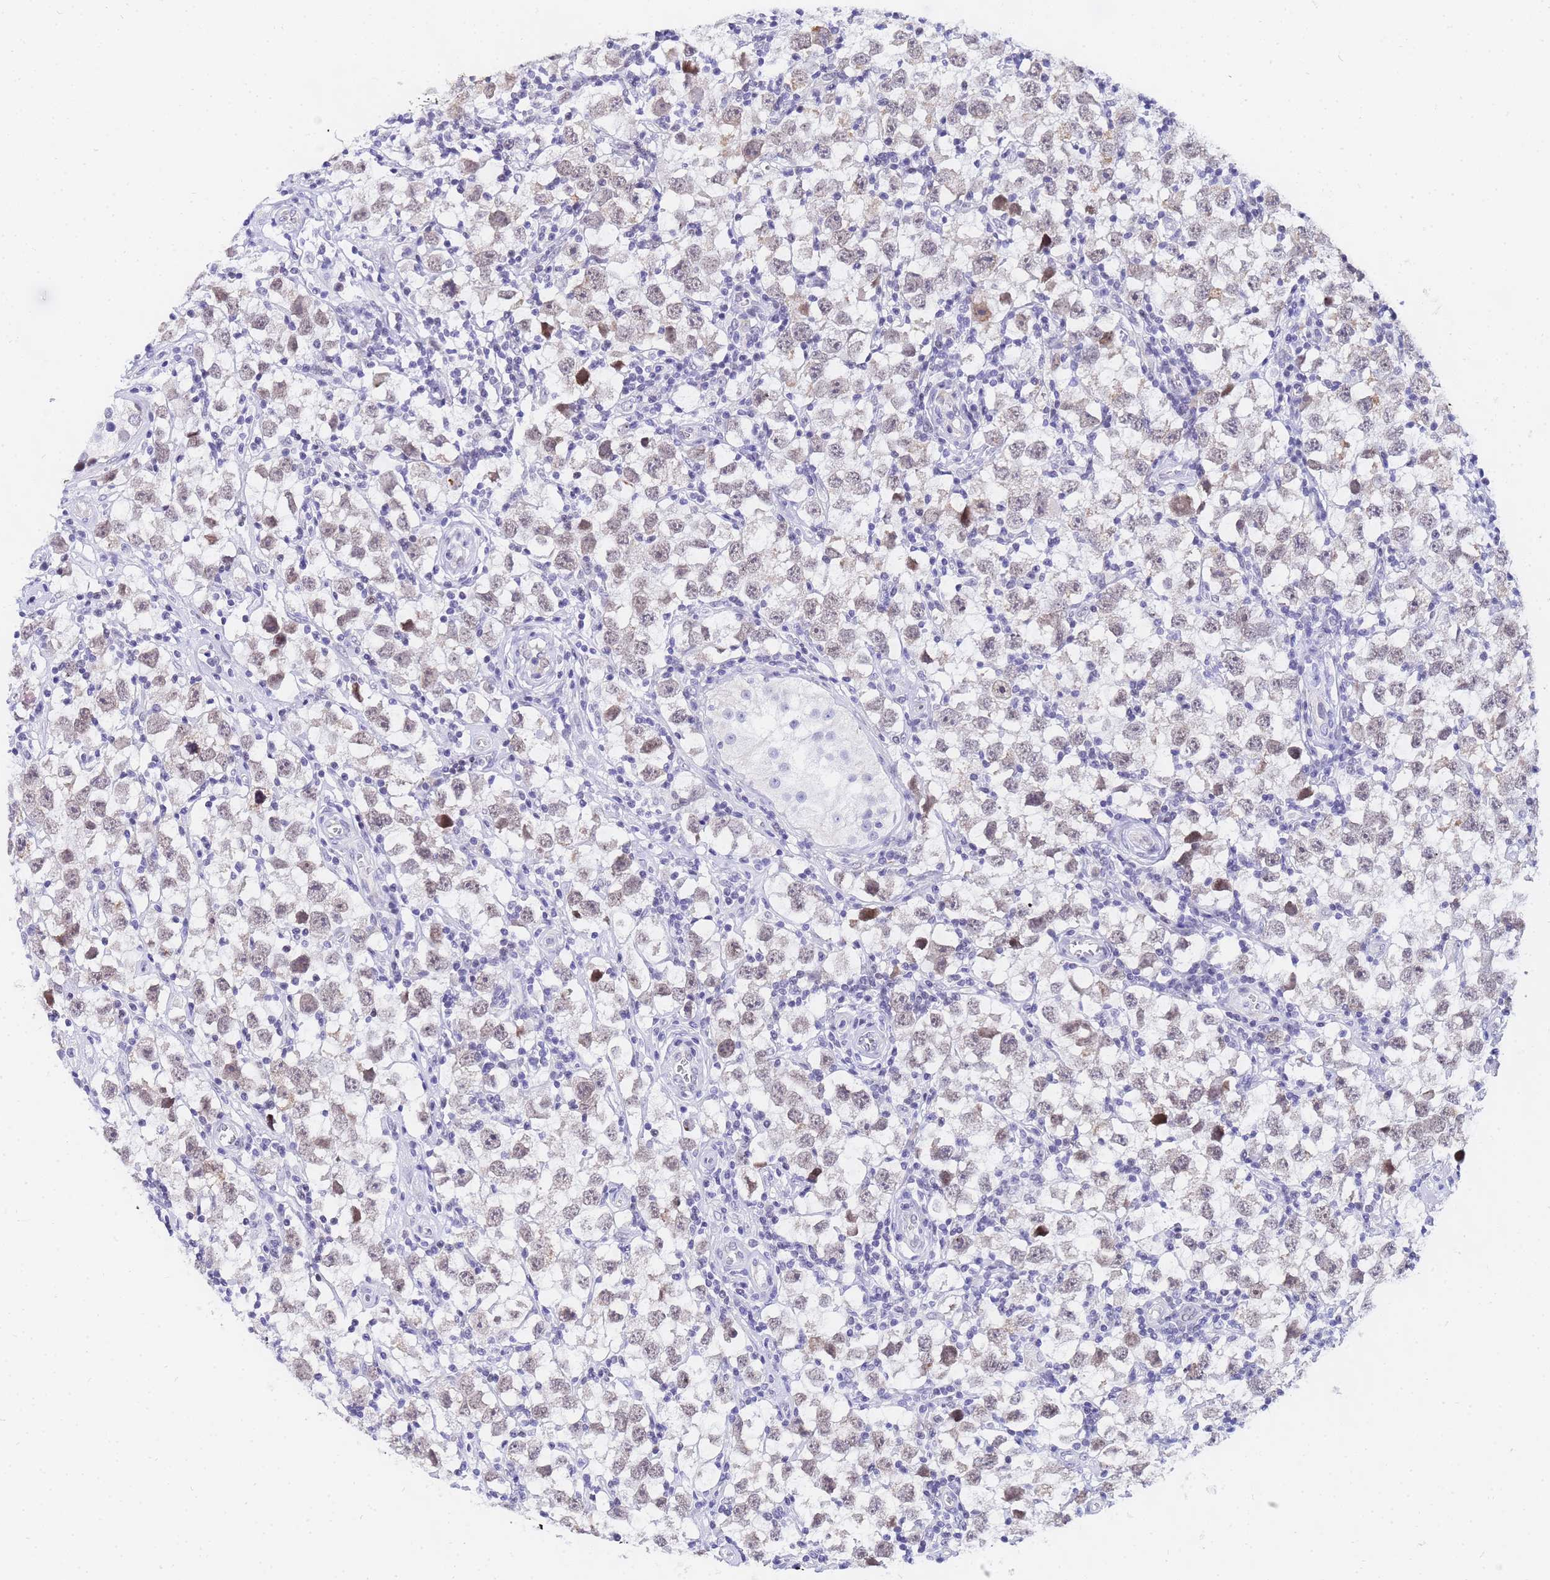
{"staining": {"intensity": "weak", "quantity": ">75%", "location": "nuclear"}, "tissue": "testis cancer", "cell_type": "Tumor cells", "image_type": "cancer", "snomed": [{"axis": "morphology", "description": "Seminoma, NOS"}, {"axis": "morphology", "description": "Carcinoma, Embryonal, NOS"}, {"axis": "topography", "description": "Testis"}], "caption": "Immunohistochemistry (IHC) staining of testis cancer (seminoma), which exhibits low levels of weak nuclear expression in approximately >75% of tumor cells indicating weak nuclear protein expression. The staining was performed using DAB (brown) for protein detection and nuclei were counterstained in hematoxylin (blue).", "gene": "CKMT1A", "patient": {"sex": "male", "age": 29}}